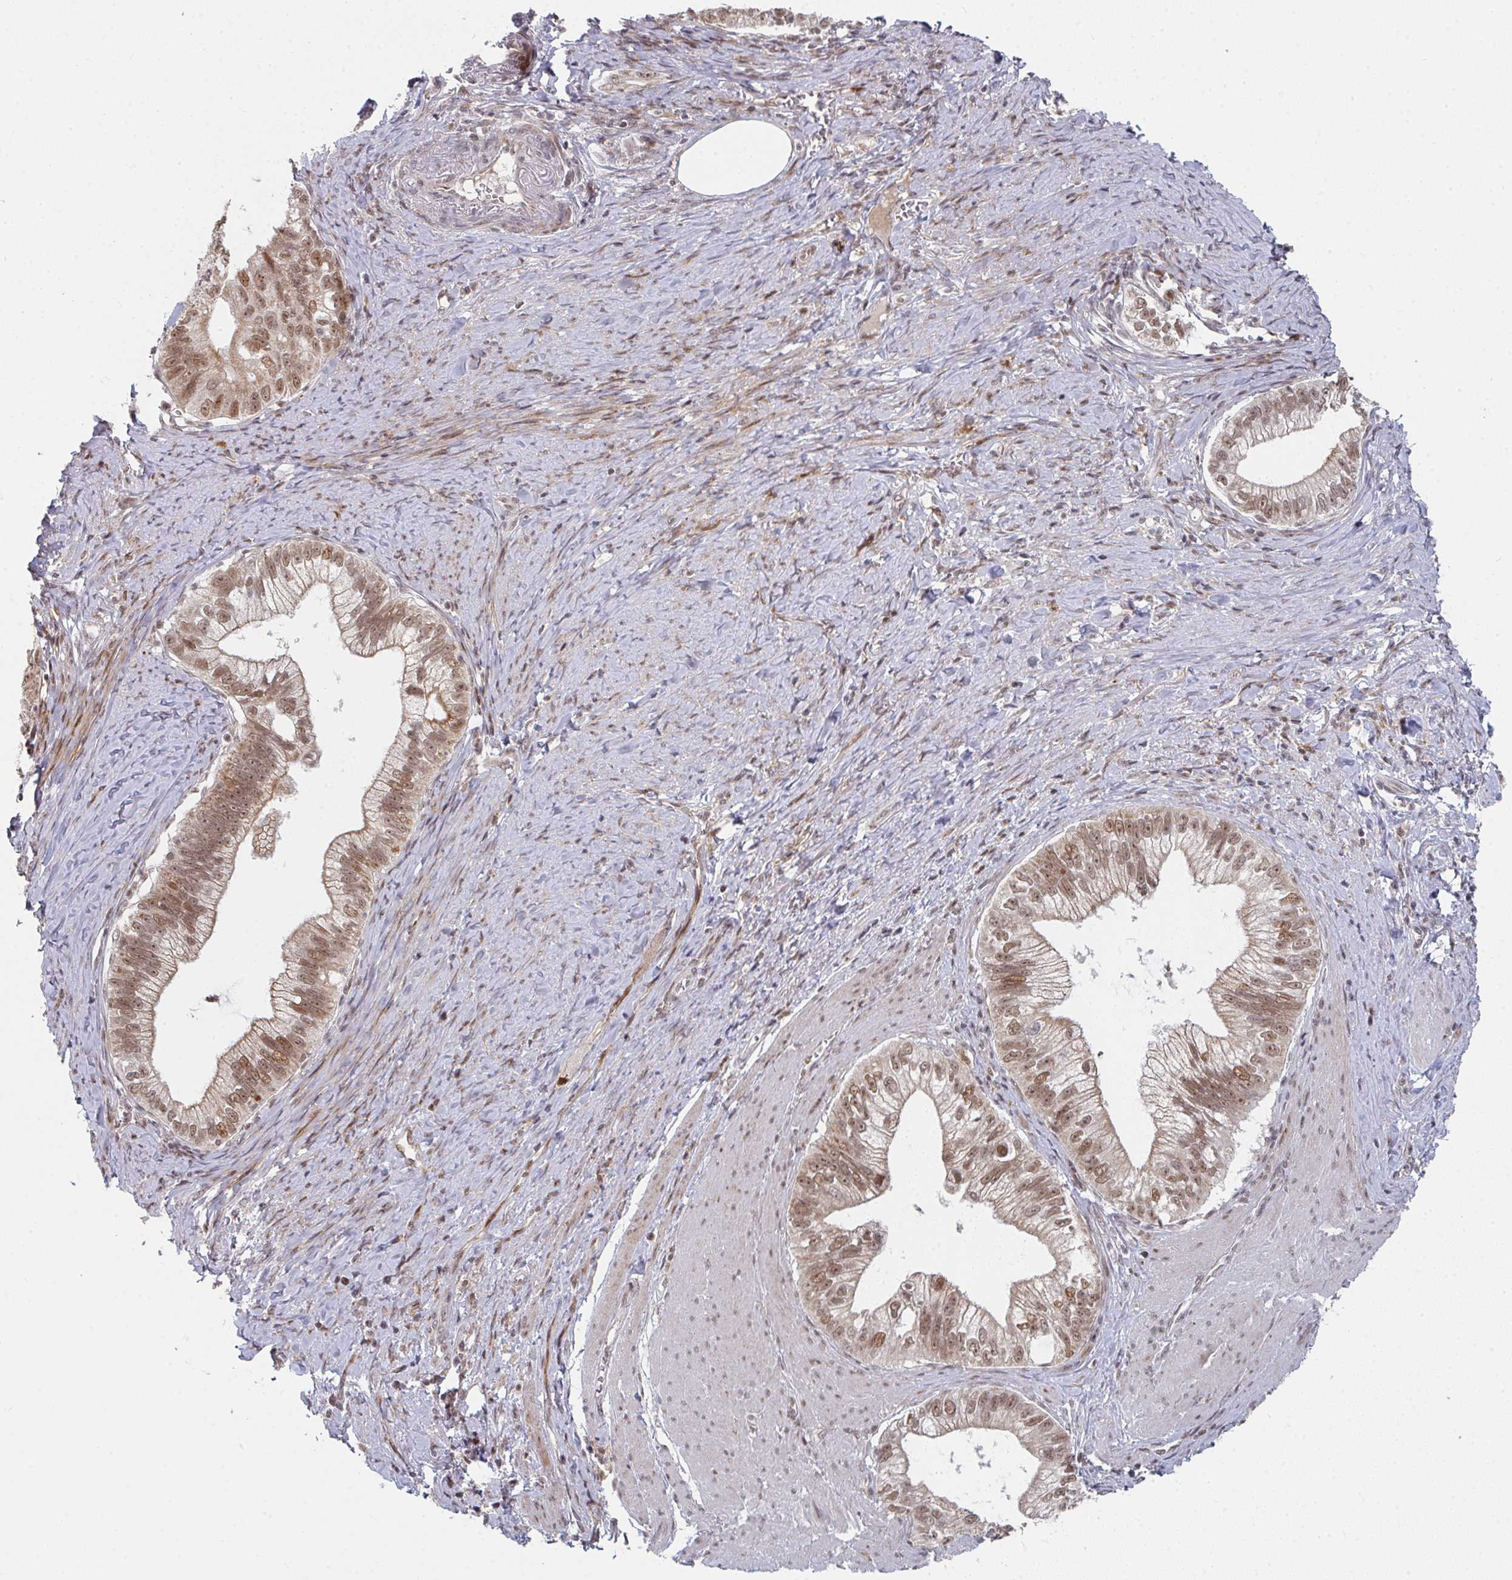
{"staining": {"intensity": "moderate", "quantity": ">75%", "location": "nuclear"}, "tissue": "pancreatic cancer", "cell_type": "Tumor cells", "image_type": "cancer", "snomed": [{"axis": "morphology", "description": "Adenocarcinoma, NOS"}, {"axis": "topography", "description": "Pancreas"}], "caption": "High-power microscopy captured an IHC image of pancreatic cancer (adenocarcinoma), revealing moderate nuclear expression in about >75% of tumor cells.", "gene": "RBBP5", "patient": {"sex": "male", "age": 70}}